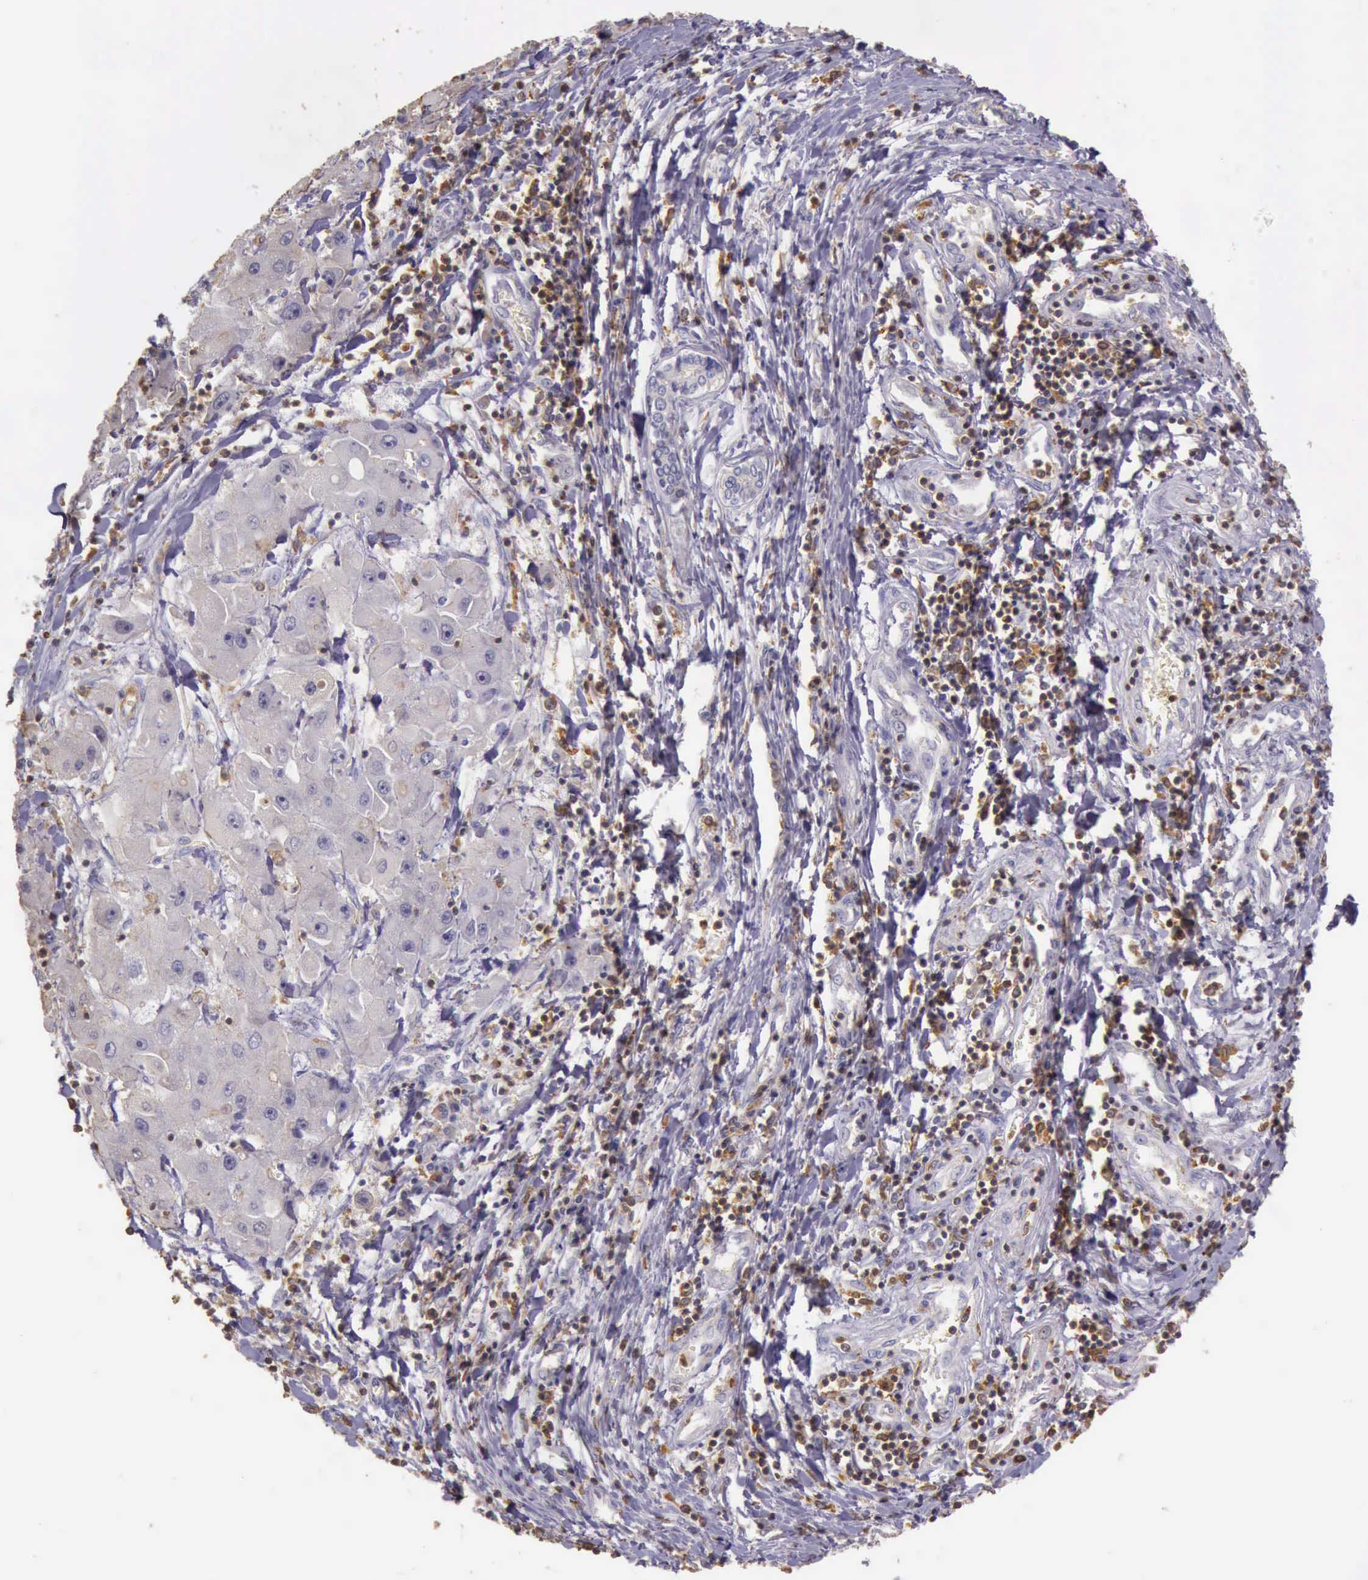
{"staining": {"intensity": "negative", "quantity": "none", "location": "none"}, "tissue": "liver cancer", "cell_type": "Tumor cells", "image_type": "cancer", "snomed": [{"axis": "morphology", "description": "Carcinoma, Hepatocellular, NOS"}, {"axis": "topography", "description": "Liver"}], "caption": "Immunohistochemical staining of hepatocellular carcinoma (liver) displays no significant expression in tumor cells.", "gene": "ARHGAP4", "patient": {"sex": "male", "age": 24}}